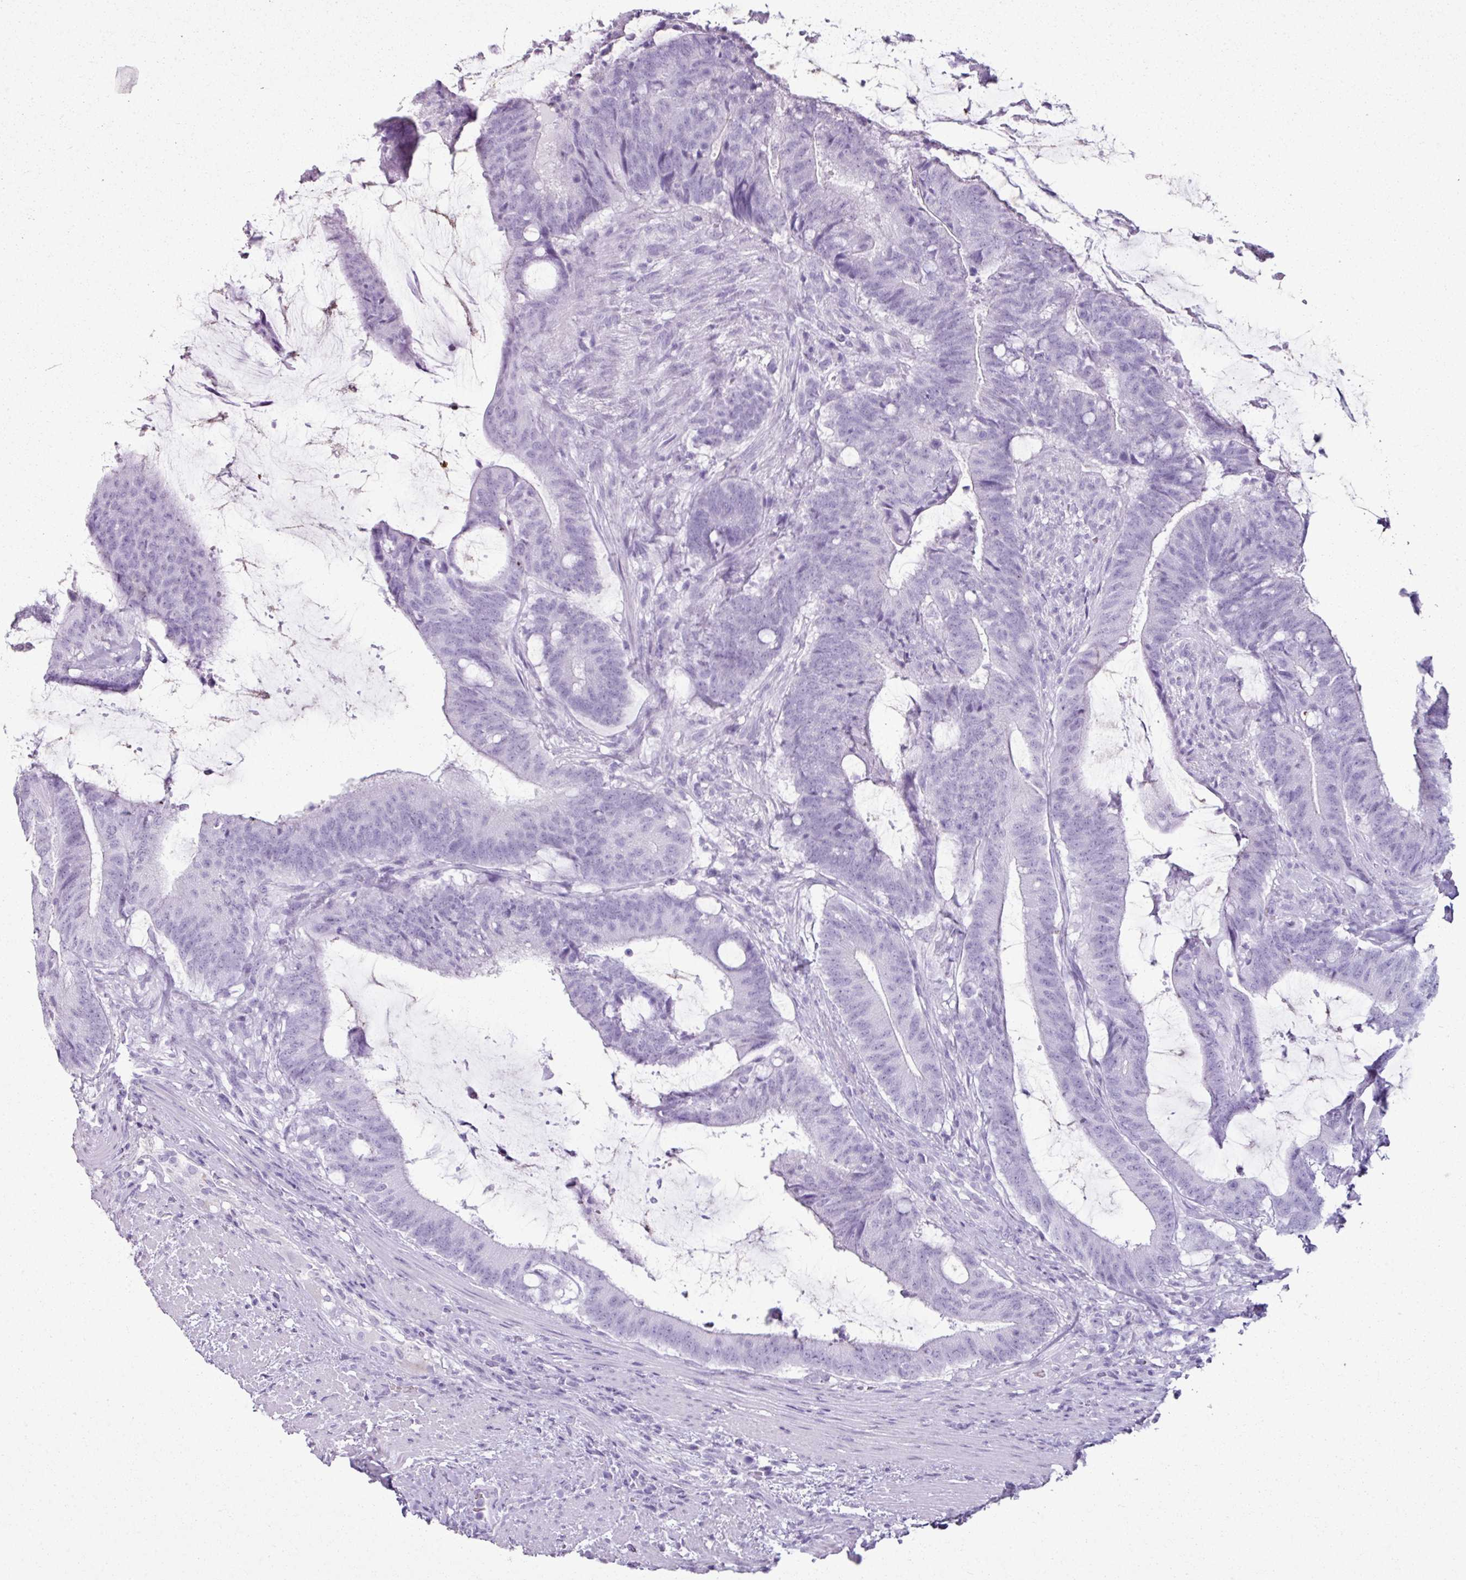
{"staining": {"intensity": "negative", "quantity": "none", "location": "none"}, "tissue": "colorectal cancer", "cell_type": "Tumor cells", "image_type": "cancer", "snomed": [{"axis": "morphology", "description": "Adenocarcinoma, NOS"}, {"axis": "topography", "description": "Colon"}], "caption": "Immunohistochemistry photomicrograph of neoplastic tissue: human colorectal cancer (adenocarcinoma) stained with DAB reveals no significant protein expression in tumor cells. The staining was performed using DAB (3,3'-diaminobenzidine) to visualize the protein expression in brown, while the nuclei were stained in blue with hematoxylin (Magnification: 20x).", "gene": "SCT", "patient": {"sex": "female", "age": 43}}